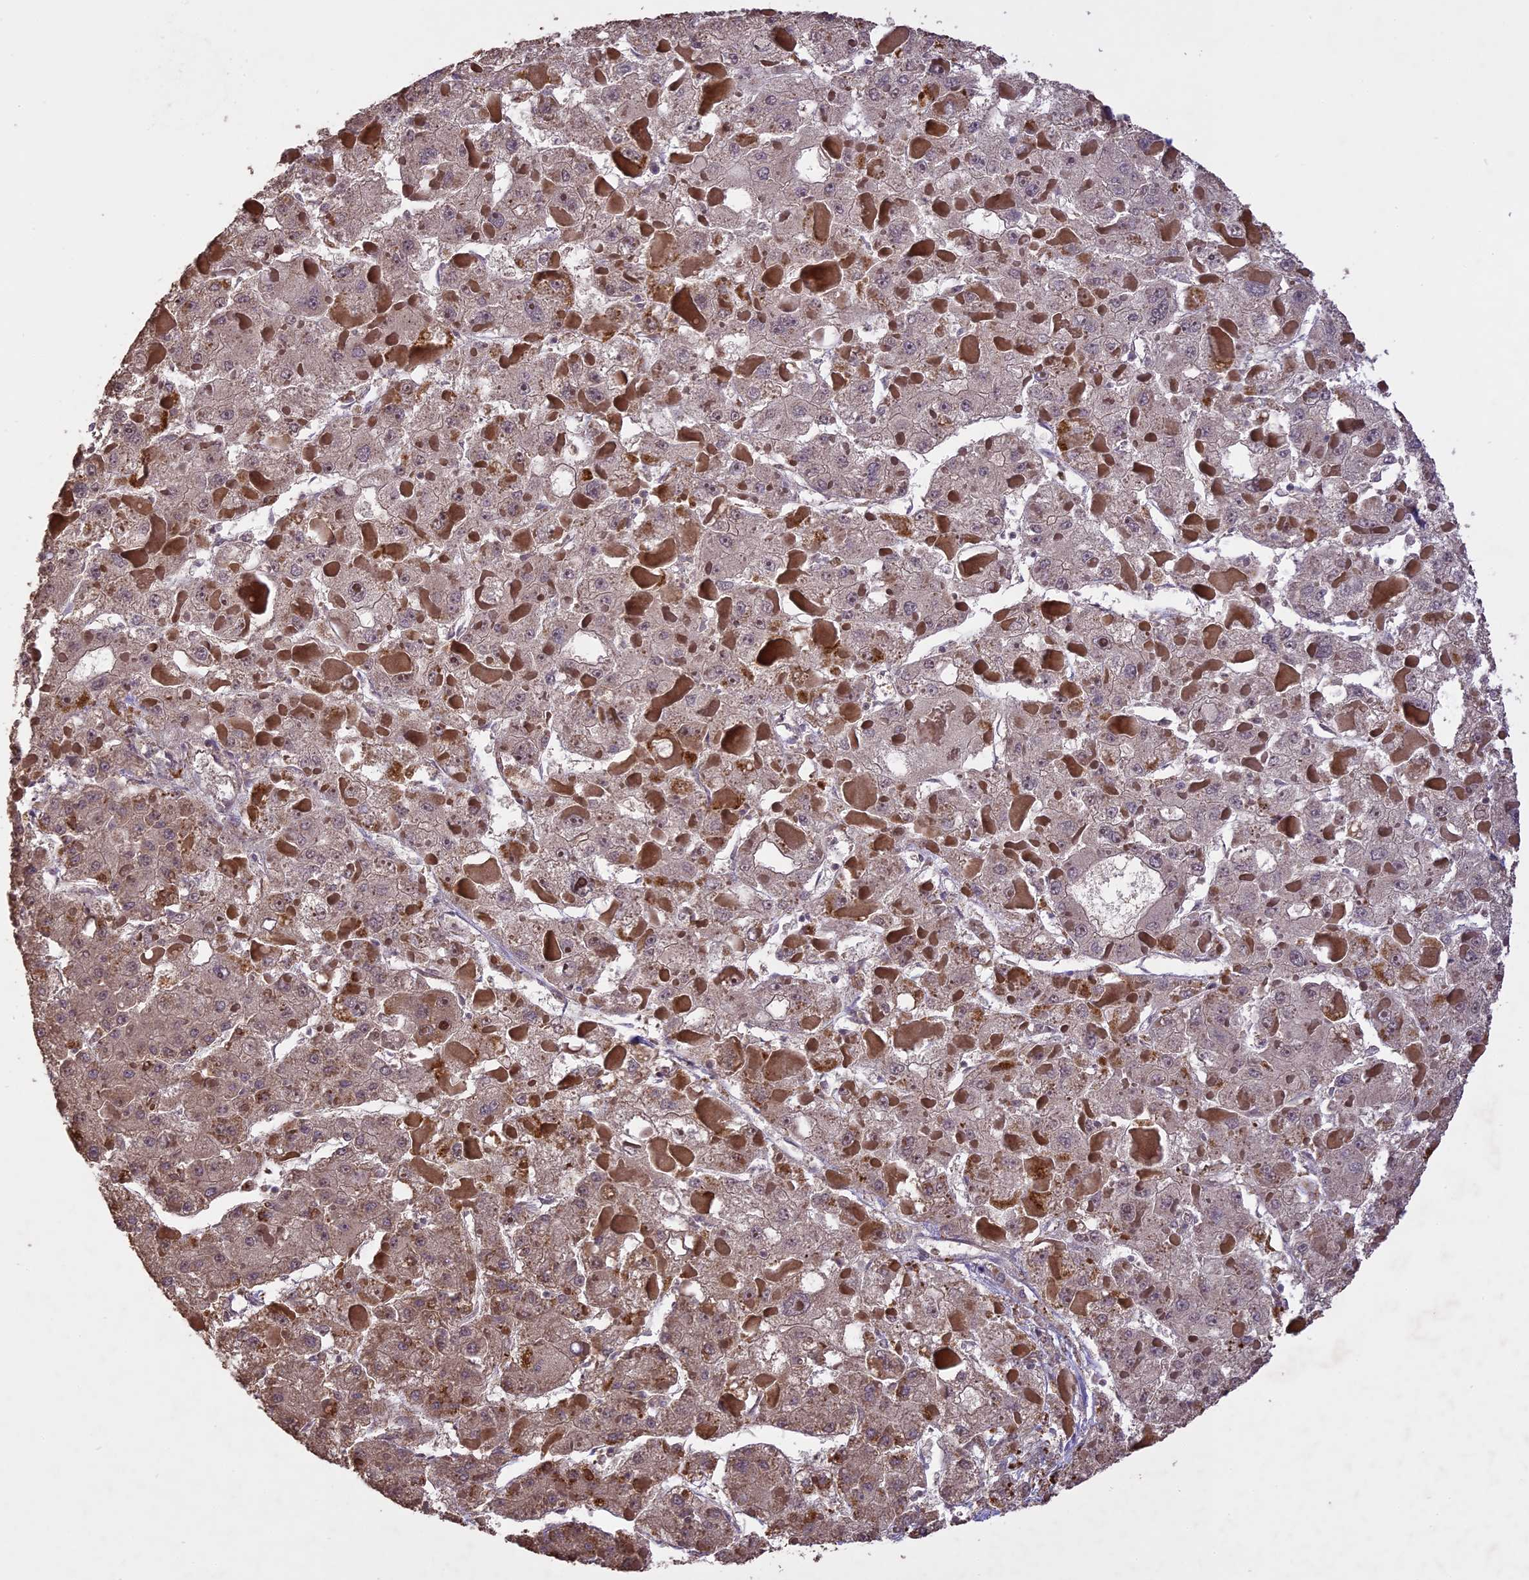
{"staining": {"intensity": "moderate", "quantity": "<25%", "location": "cytoplasmic/membranous"}, "tissue": "liver cancer", "cell_type": "Tumor cells", "image_type": "cancer", "snomed": [{"axis": "morphology", "description": "Carcinoma, Hepatocellular, NOS"}, {"axis": "topography", "description": "Liver"}], "caption": "About <25% of tumor cells in liver cancer (hepatocellular carcinoma) reveal moderate cytoplasmic/membranous protein expression as visualized by brown immunohistochemical staining.", "gene": "TIGD7", "patient": {"sex": "female", "age": 73}}